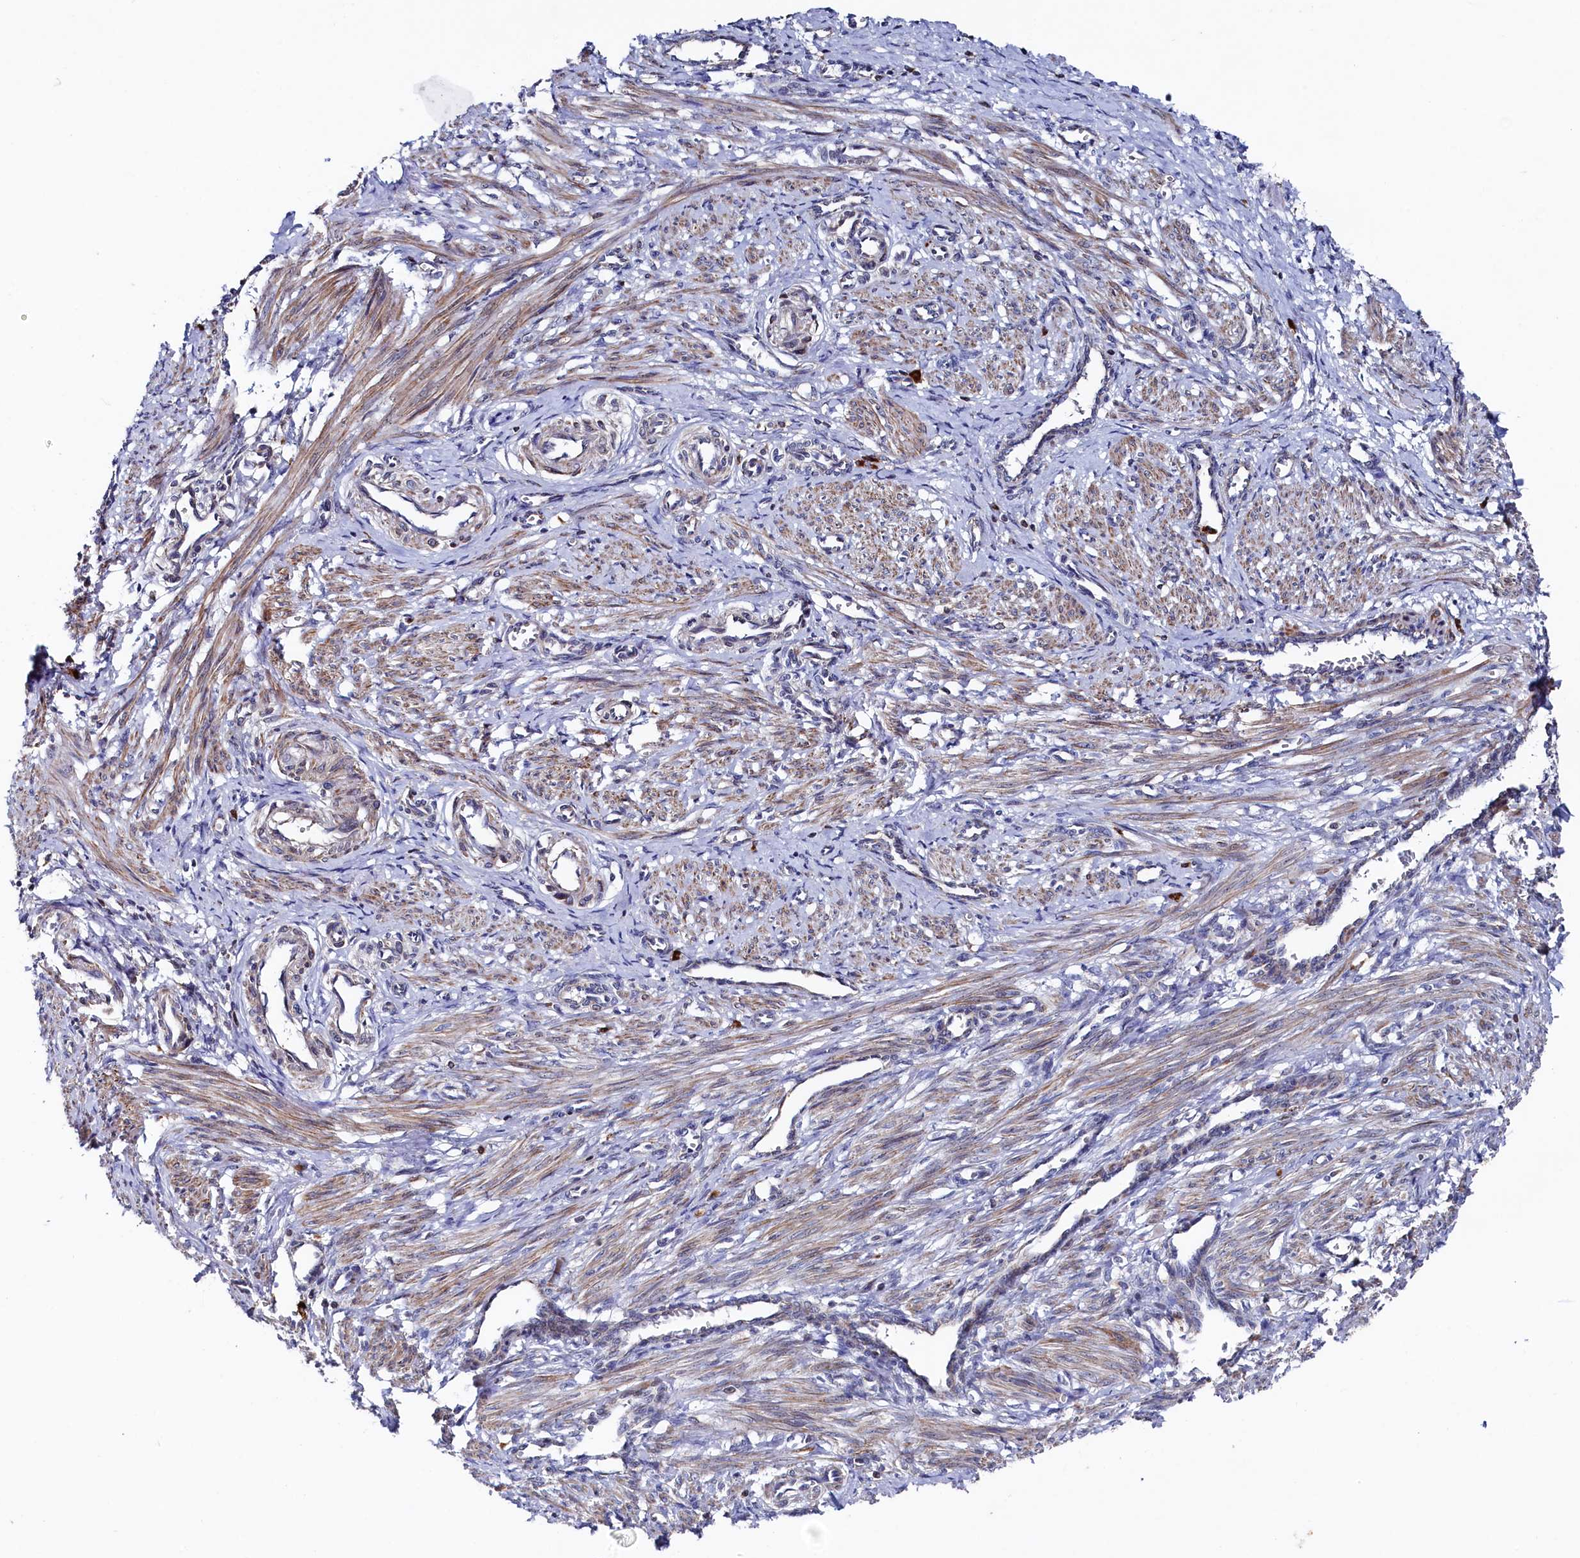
{"staining": {"intensity": "moderate", "quantity": ">75%", "location": "cytoplasmic/membranous"}, "tissue": "smooth muscle", "cell_type": "Smooth muscle cells", "image_type": "normal", "snomed": [{"axis": "morphology", "description": "Normal tissue, NOS"}, {"axis": "topography", "description": "Endometrium"}], "caption": "Moderate cytoplasmic/membranous positivity is identified in about >75% of smooth muscle cells in unremarkable smooth muscle. The staining is performed using DAB brown chromogen to label protein expression. The nuclei are counter-stained blue using hematoxylin.", "gene": "CHCHD1", "patient": {"sex": "female", "age": 33}}